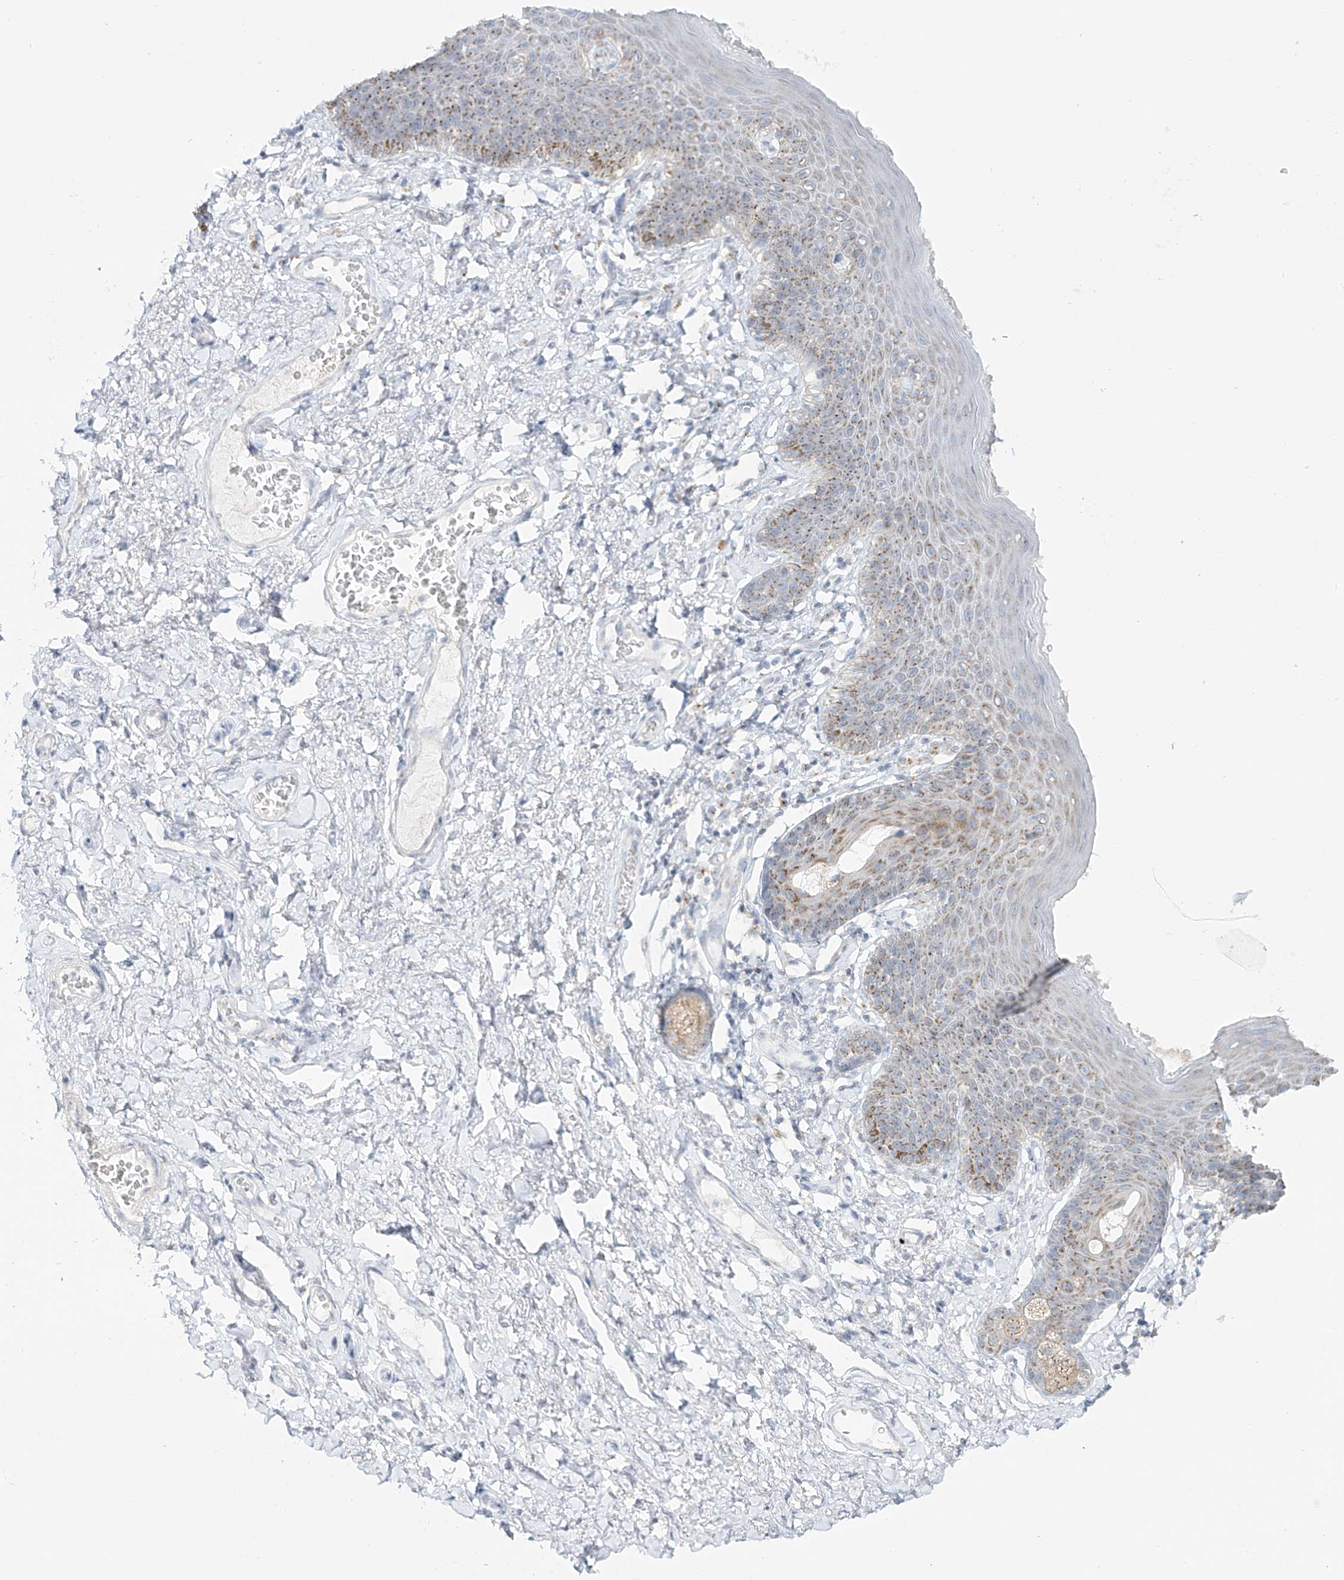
{"staining": {"intensity": "moderate", "quantity": ">75%", "location": "cytoplasmic/membranous"}, "tissue": "skin", "cell_type": "Epidermal cells", "image_type": "normal", "snomed": [{"axis": "morphology", "description": "Normal tissue, NOS"}, {"axis": "topography", "description": "Vulva"}], "caption": "The histopathology image exhibits immunohistochemical staining of normal skin. There is moderate cytoplasmic/membranous expression is seen in about >75% of epidermal cells. (DAB (3,3'-diaminobenzidine) IHC with brightfield microscopy, high magnification).", "gene": "BSDC1", "patient": {"sex": "female", "age": 66}}